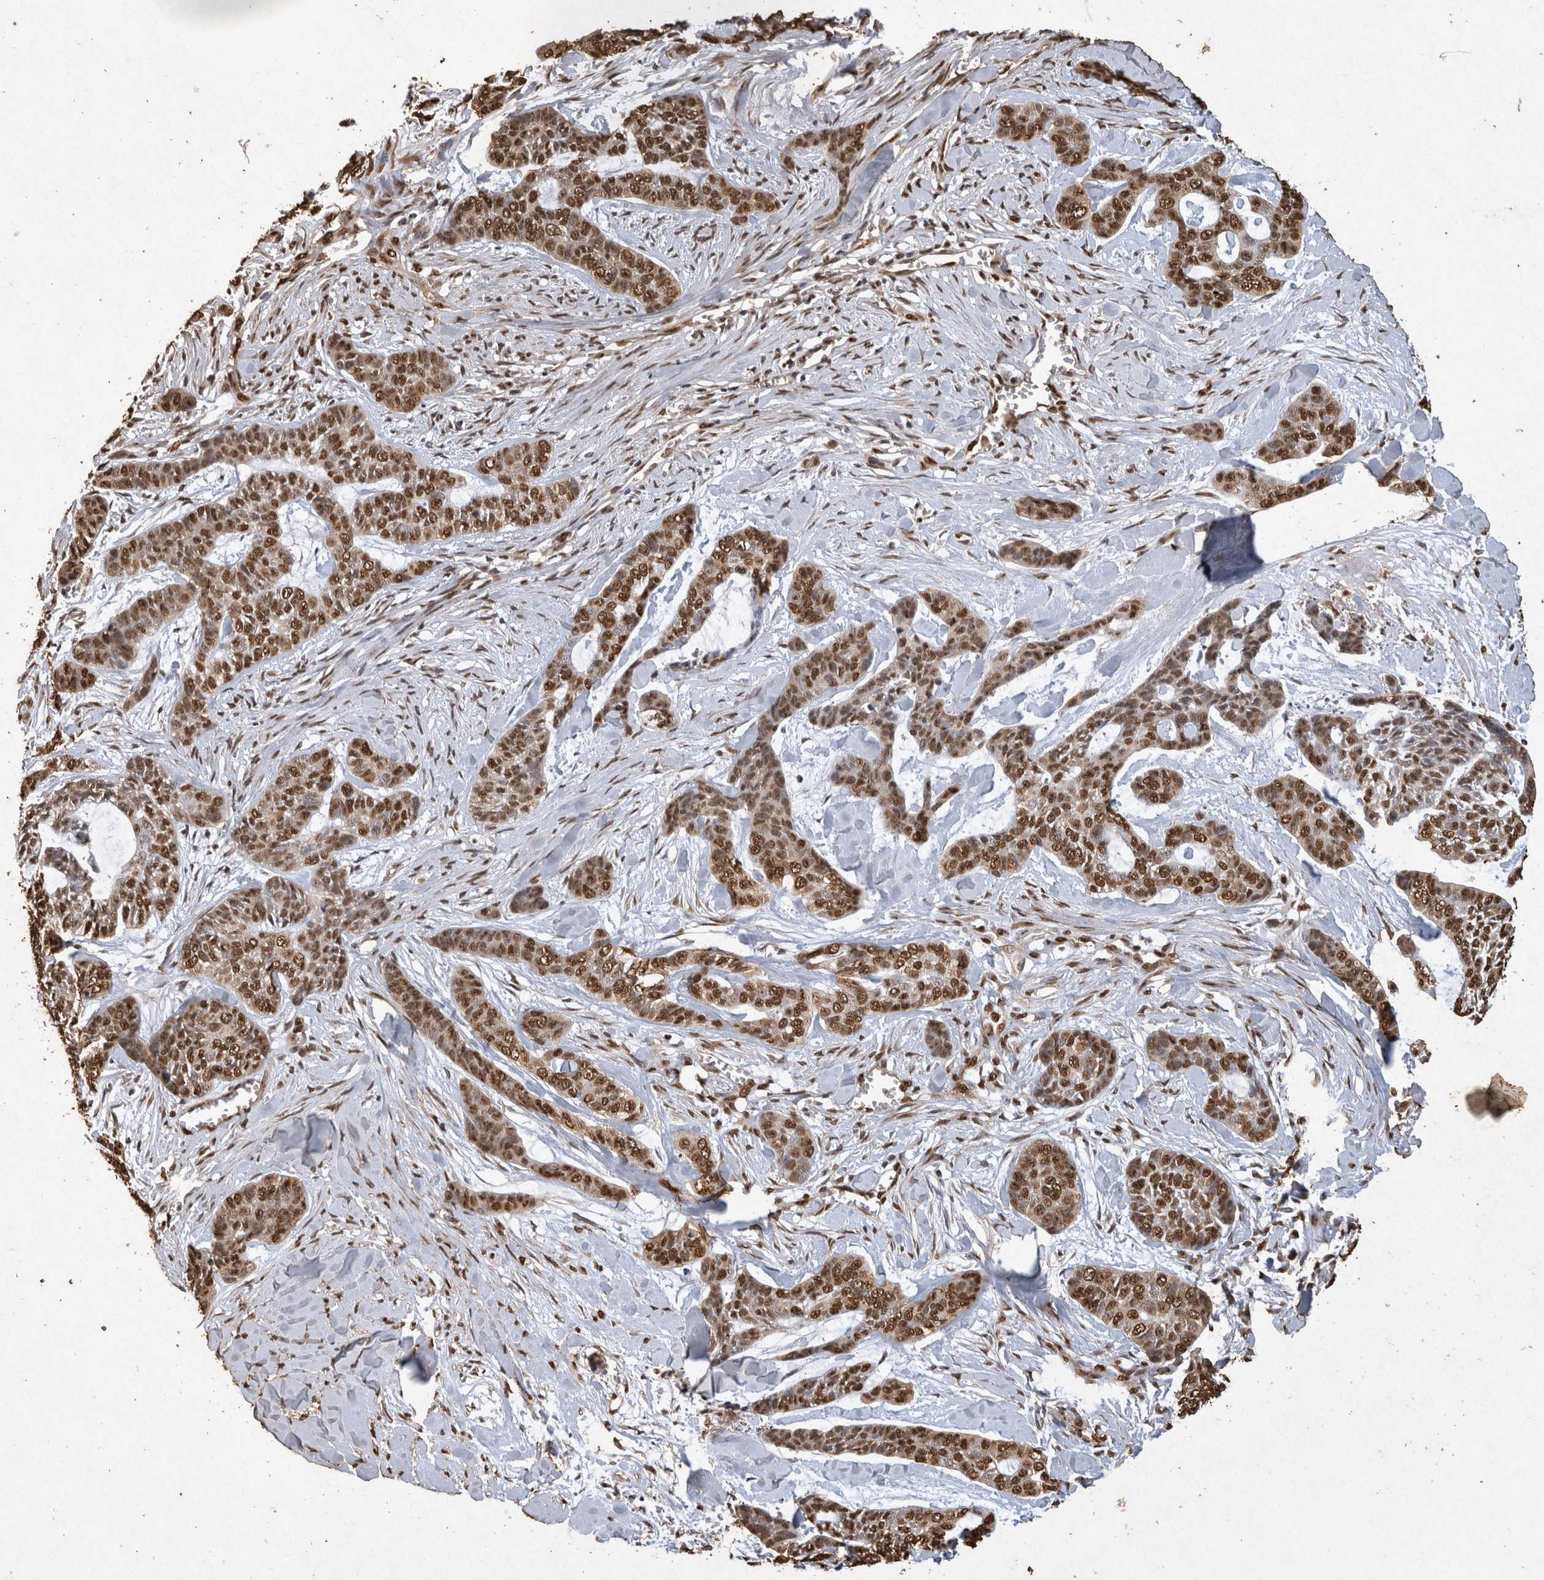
{"staining": {"intensity": "moderate", "quantity": ">75%", "location": "nuclear"}, "tissue": "skin cancer", "cell_type": "Tumor cells", "image_type": "cancer", "snomed": [{"axis": "morphology", "description": "Basal cell carcinoma"}, {"axis": "topography", "description": "Skin"}], "caption": "Immunohistochemical staining of skin basal cell carcinoma shows medium levels of moderate nuclear protein expression in about >75% of tumor cells.", "gene": "OAS2", "patient": {"sex": "female", "age": 64}}